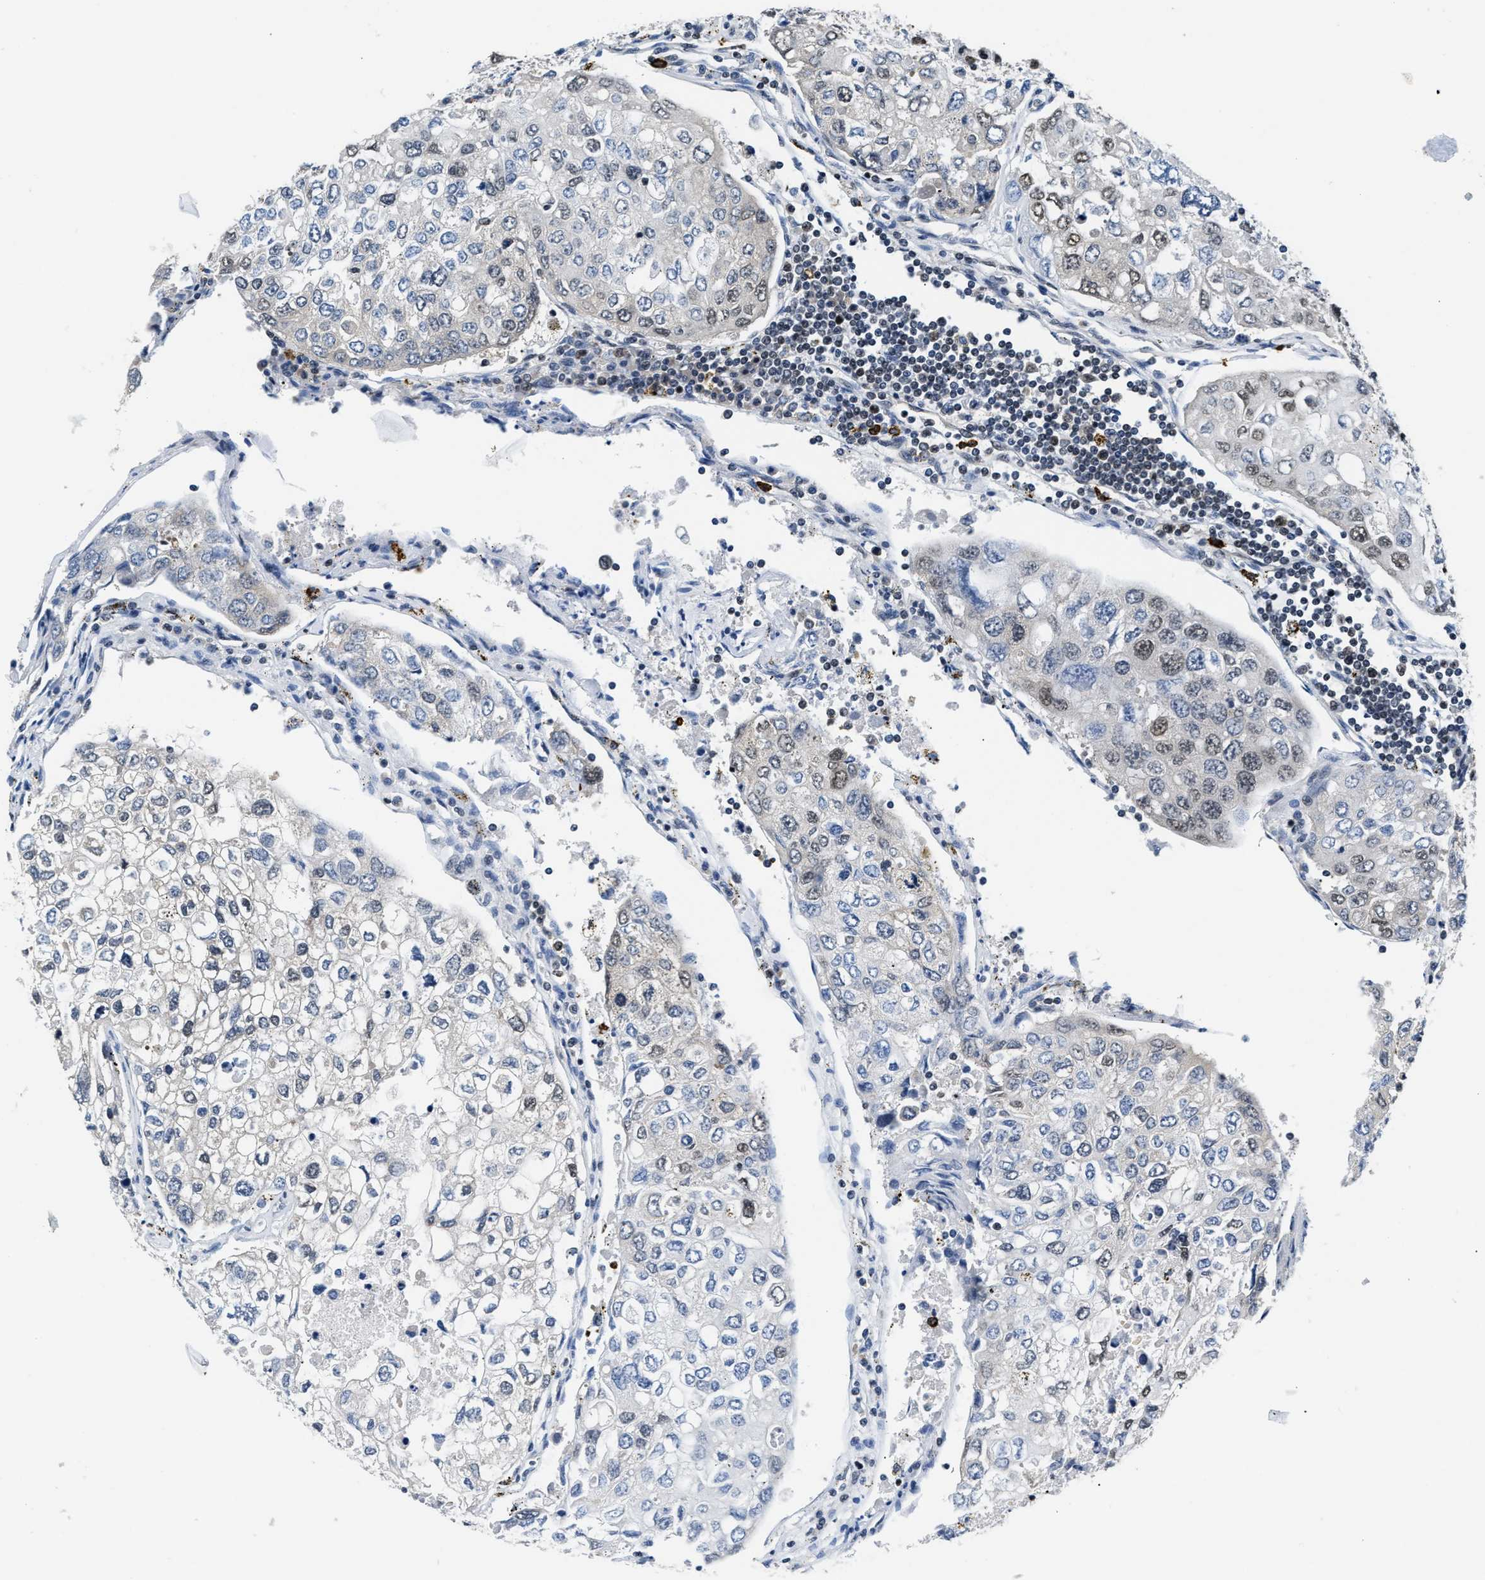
{"staining": {"intensity": "moderate", "quantity": "<25%", "location": "nuclear"}, "tissue": "urothelial cancer", "cell_type": "Tumor cells", "image_type": "cancer", "snomed": [{"axis": "morphology", "description": "Urothelial carcinoma, High grade"}, {"axis": "topography", "description": "Lymph node"}, {"axis": "topography", "description": "Urinary bladder"}], "caption": "Immunohistochemical staining of human urothelial cancer reveals moderate nuclear protein expression in approximately <25% of tumor cells. (IHC, brightfield microscopy, high magnification).", "gene": "CCNDBP1", "patient": {"sex": "male", "age": 51}}